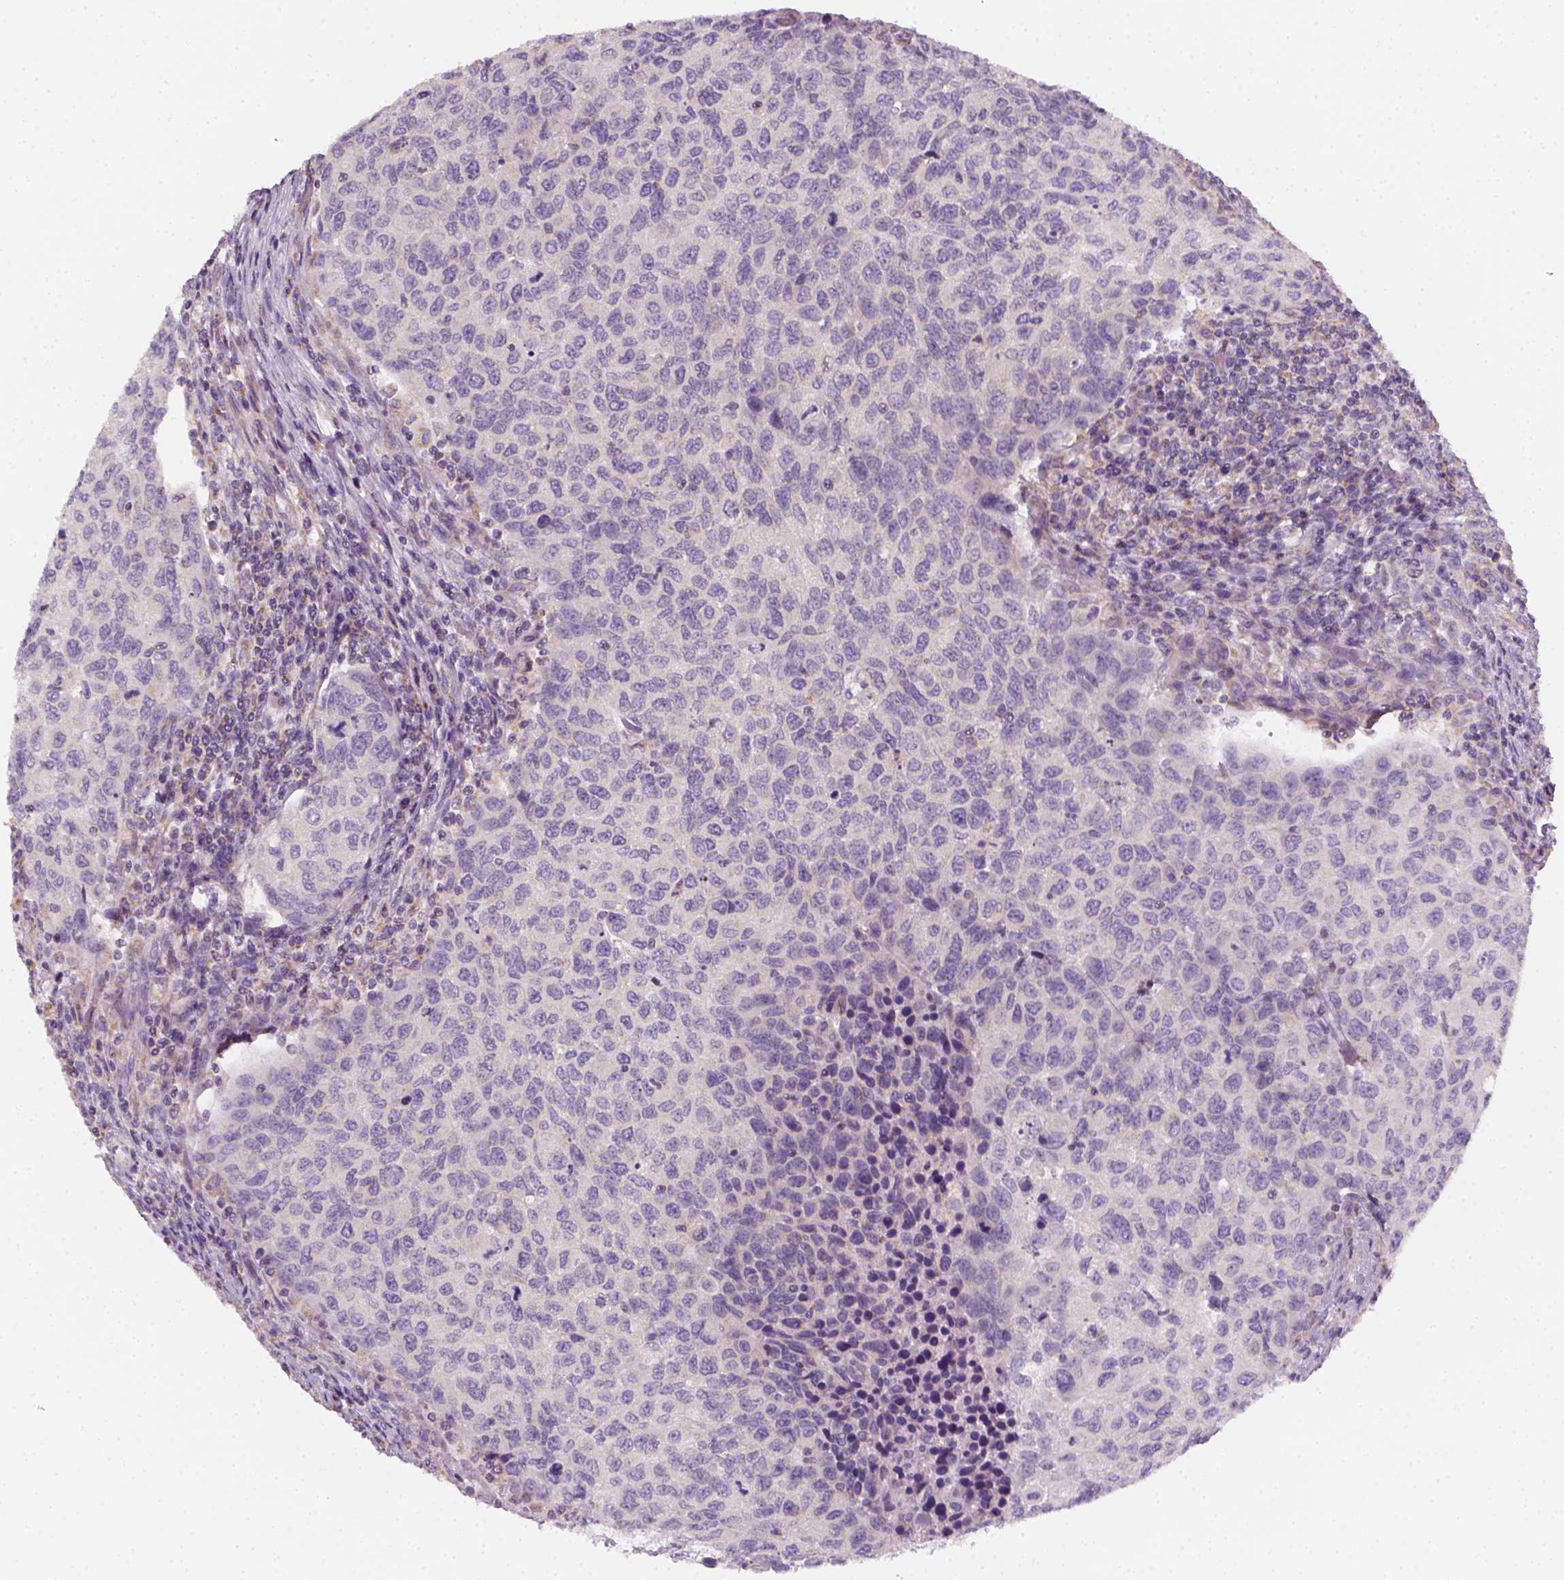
{"staining": {"intensity": "negative", "quantity": "none", "location": "none"}, "tissue": "urothelial cancer", "cell_type": "Tumor cells", "image_type": "cancer", "snomed": [{"axis": "morphology", "description": "Urothelial carcinoma, High grade"}, {"axis": "topography", "description": "Urinary bladder"}], "caption": "Immunohistochemistry of human urothelial carcinoma (high-grade) shows no expression in tumor cells.", "gene": "AWAT2", "patient": {"sex": "female", "age": 78}}